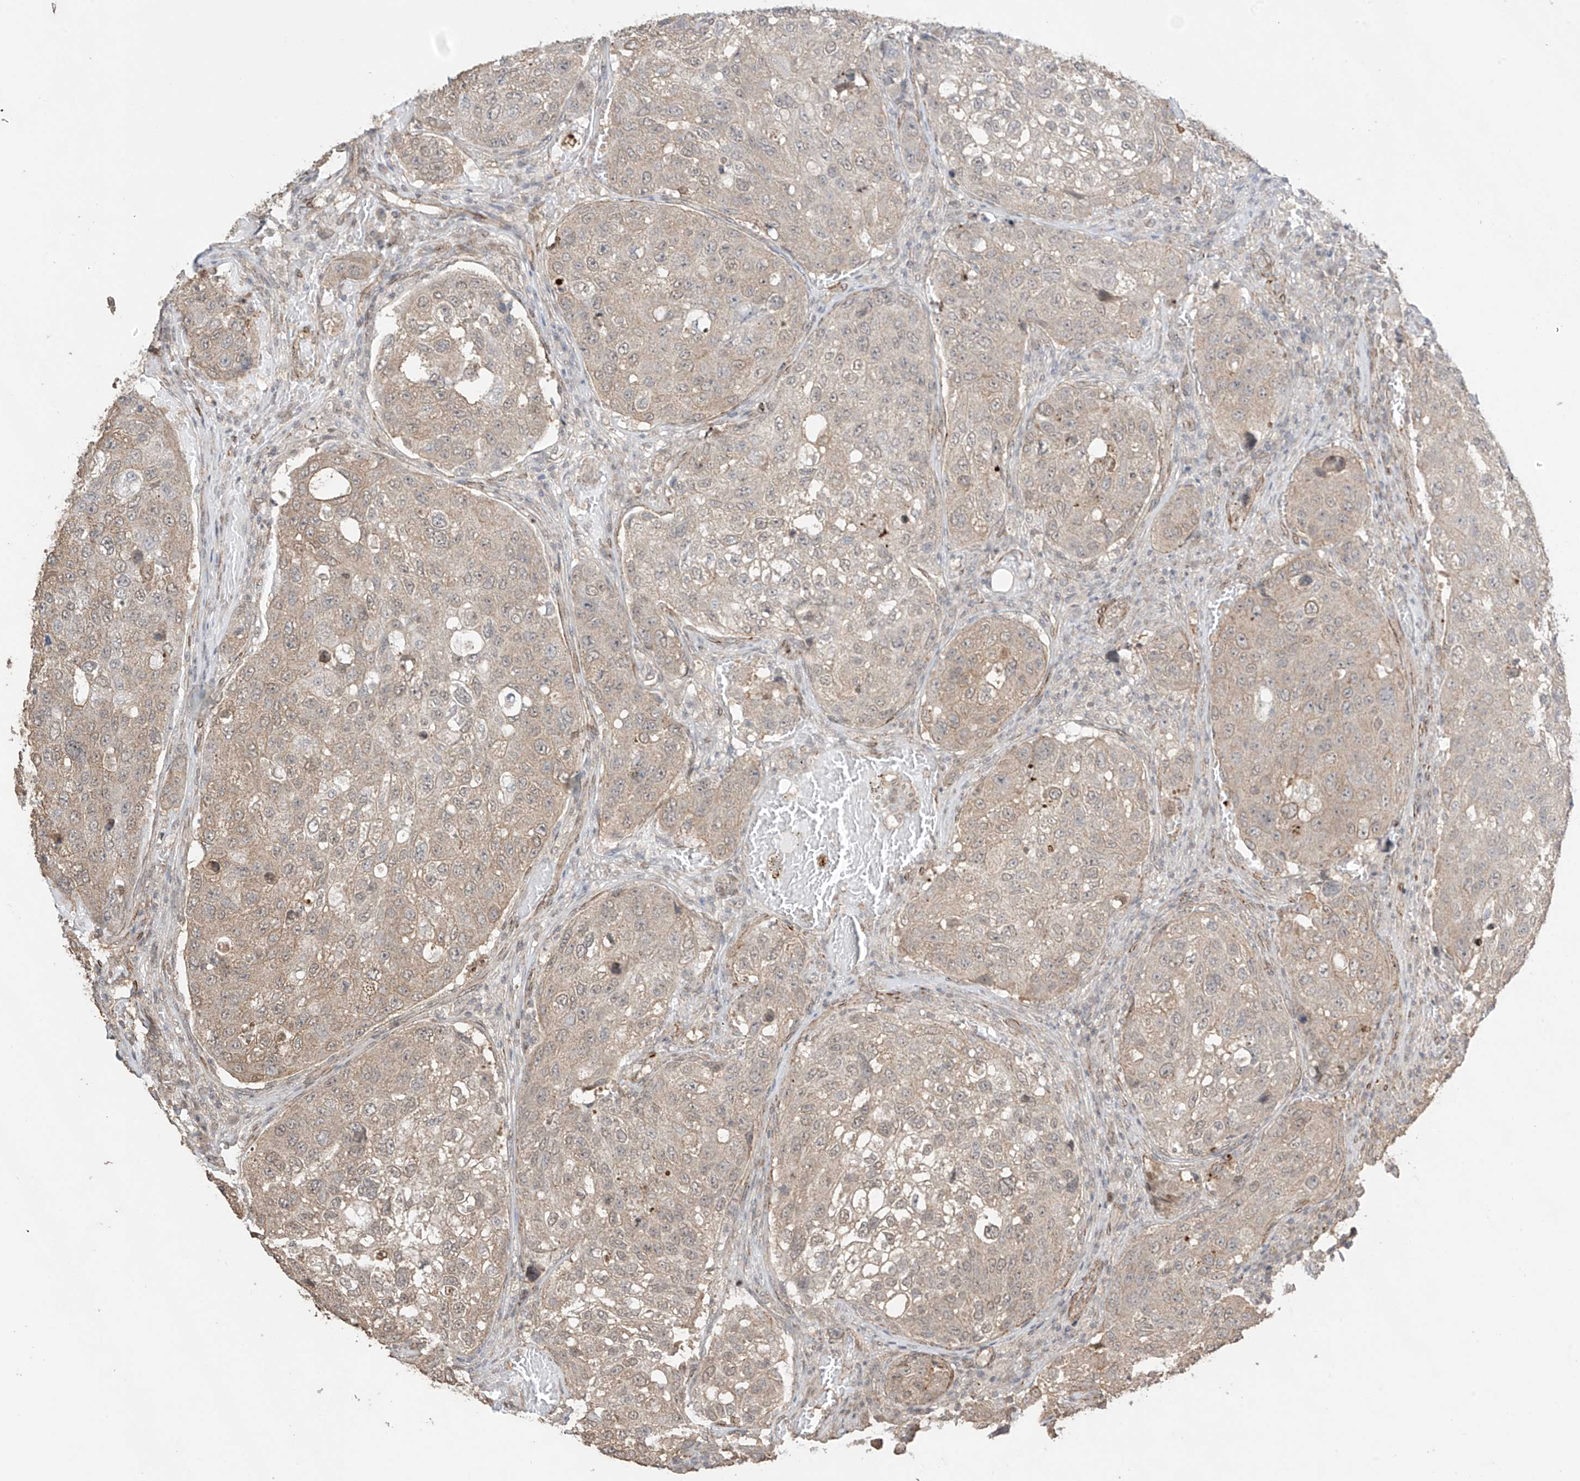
{"staining": {"intensity": "weak", "quantity": "25%-75%", "location": "cytoplasmic/membranous"}, "tissue": "urothelial cancer", "cell_type": "Tumor cells", "image_type": "cancer", "snomed": [{"axis": "morphology", "description": "Urothelial carcinoma, High grade"}, {"axis": "topography", "description": "Lymph node"}, {"axis": "topography", "description": "Urinary bladder"}], "caption": "Urothelial carcinoma (high-grade) was stained to show a protein in brown. There is low levels of weak cytoplasmic/membranous expression in about 25%-75% of tumor cells.", "gene": "TTLL5", "patient": {"sex": "male", "age": 51}}